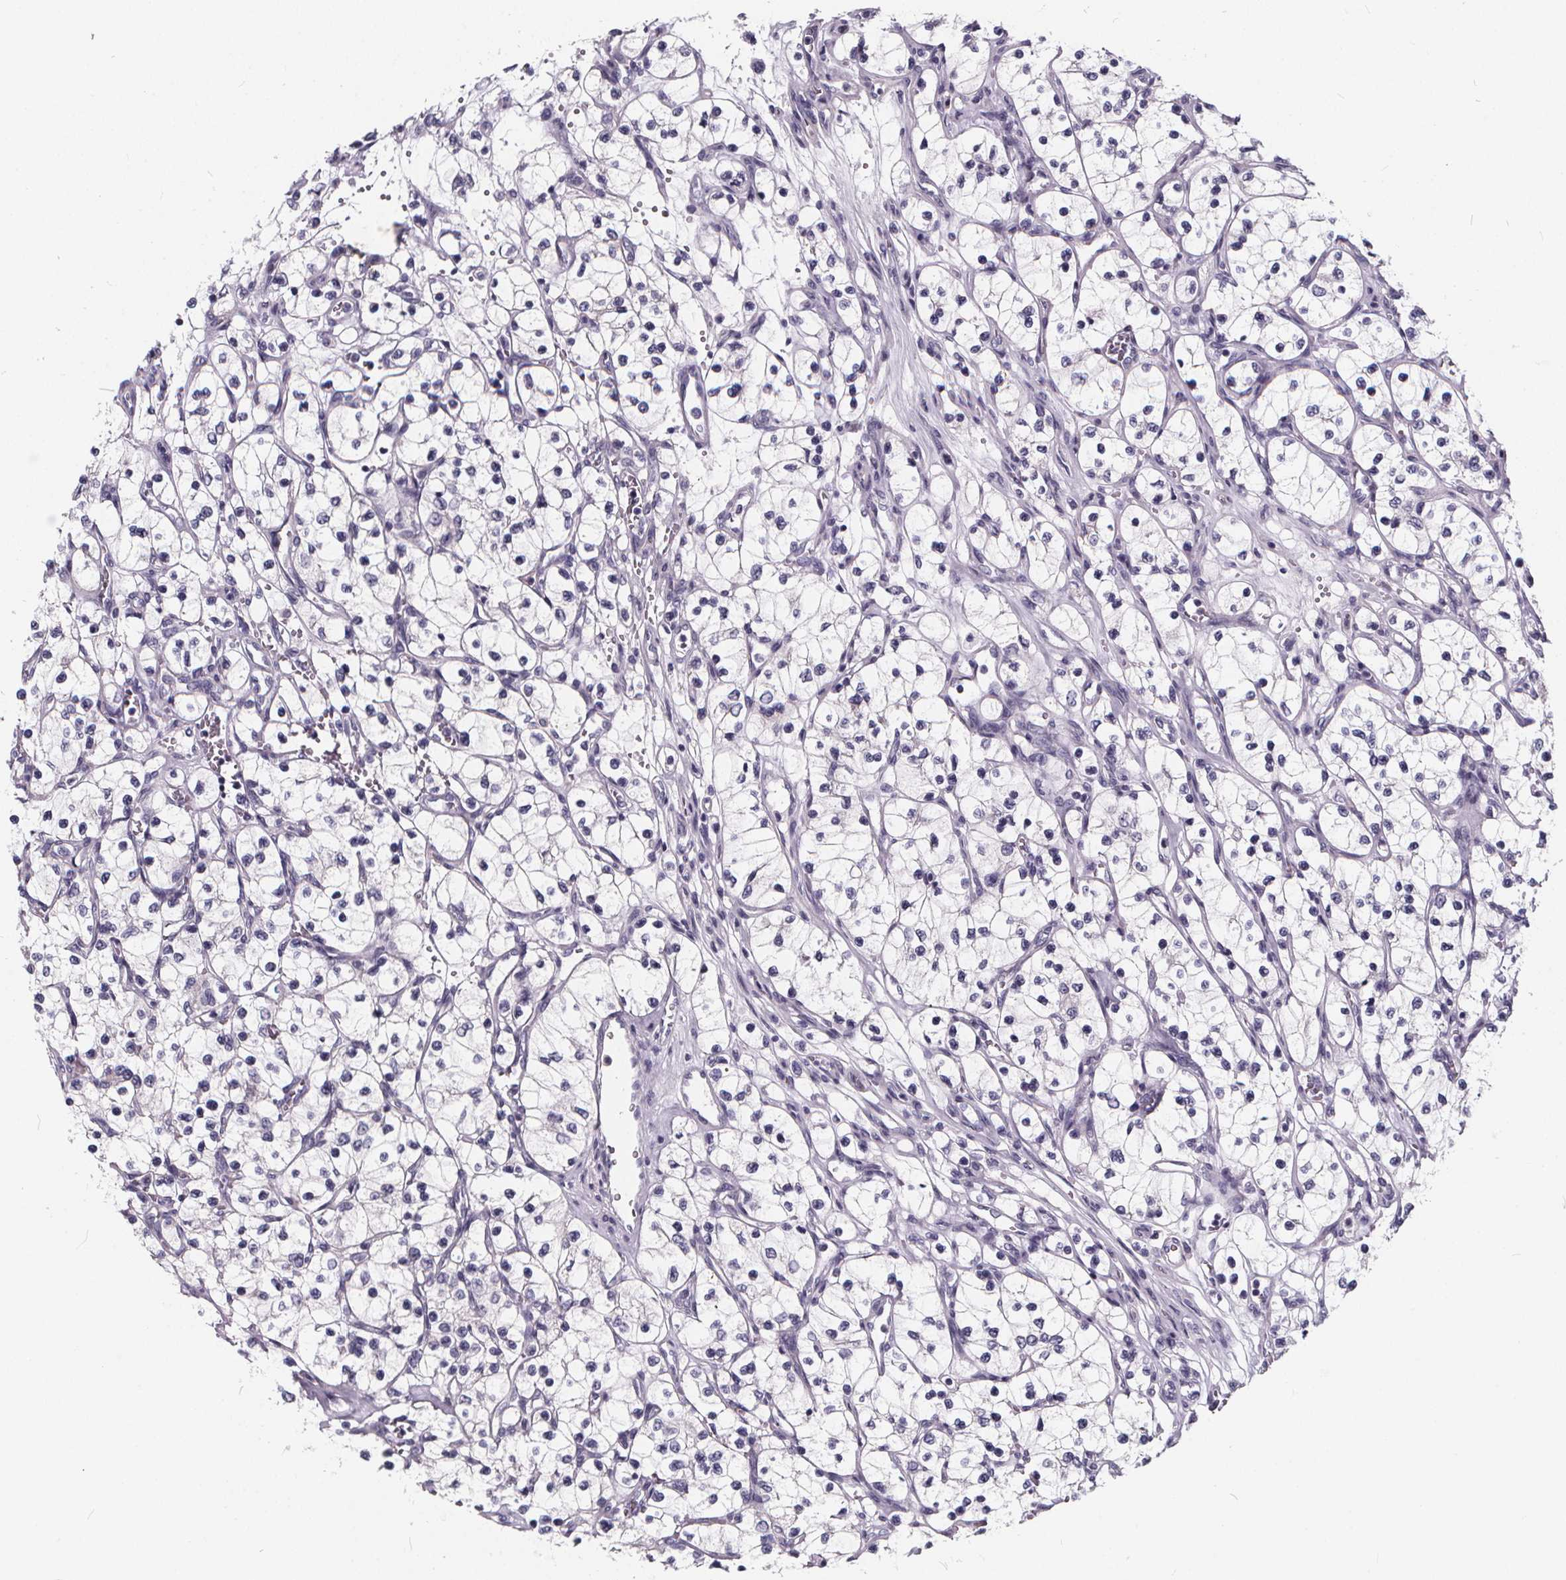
{"staining": {"intensity": "negative", "quantity": "none", "location": "none"}, "tissue": "renal cancer", "cell_type": "Tumor cells", "image_type": "cancer", "snomed": [{"axis": "morphology", "description": "Adenocarcinoma, NOS"}, {"axis": "topography", "description": "Kidney"}], "caption": "Adenocarcinoma (renal) stained for a protein using immunohistochemistry displays no expression tumor cells.", "gene": "SPEF2", "patient": {"sex": "female", "age": 69}}